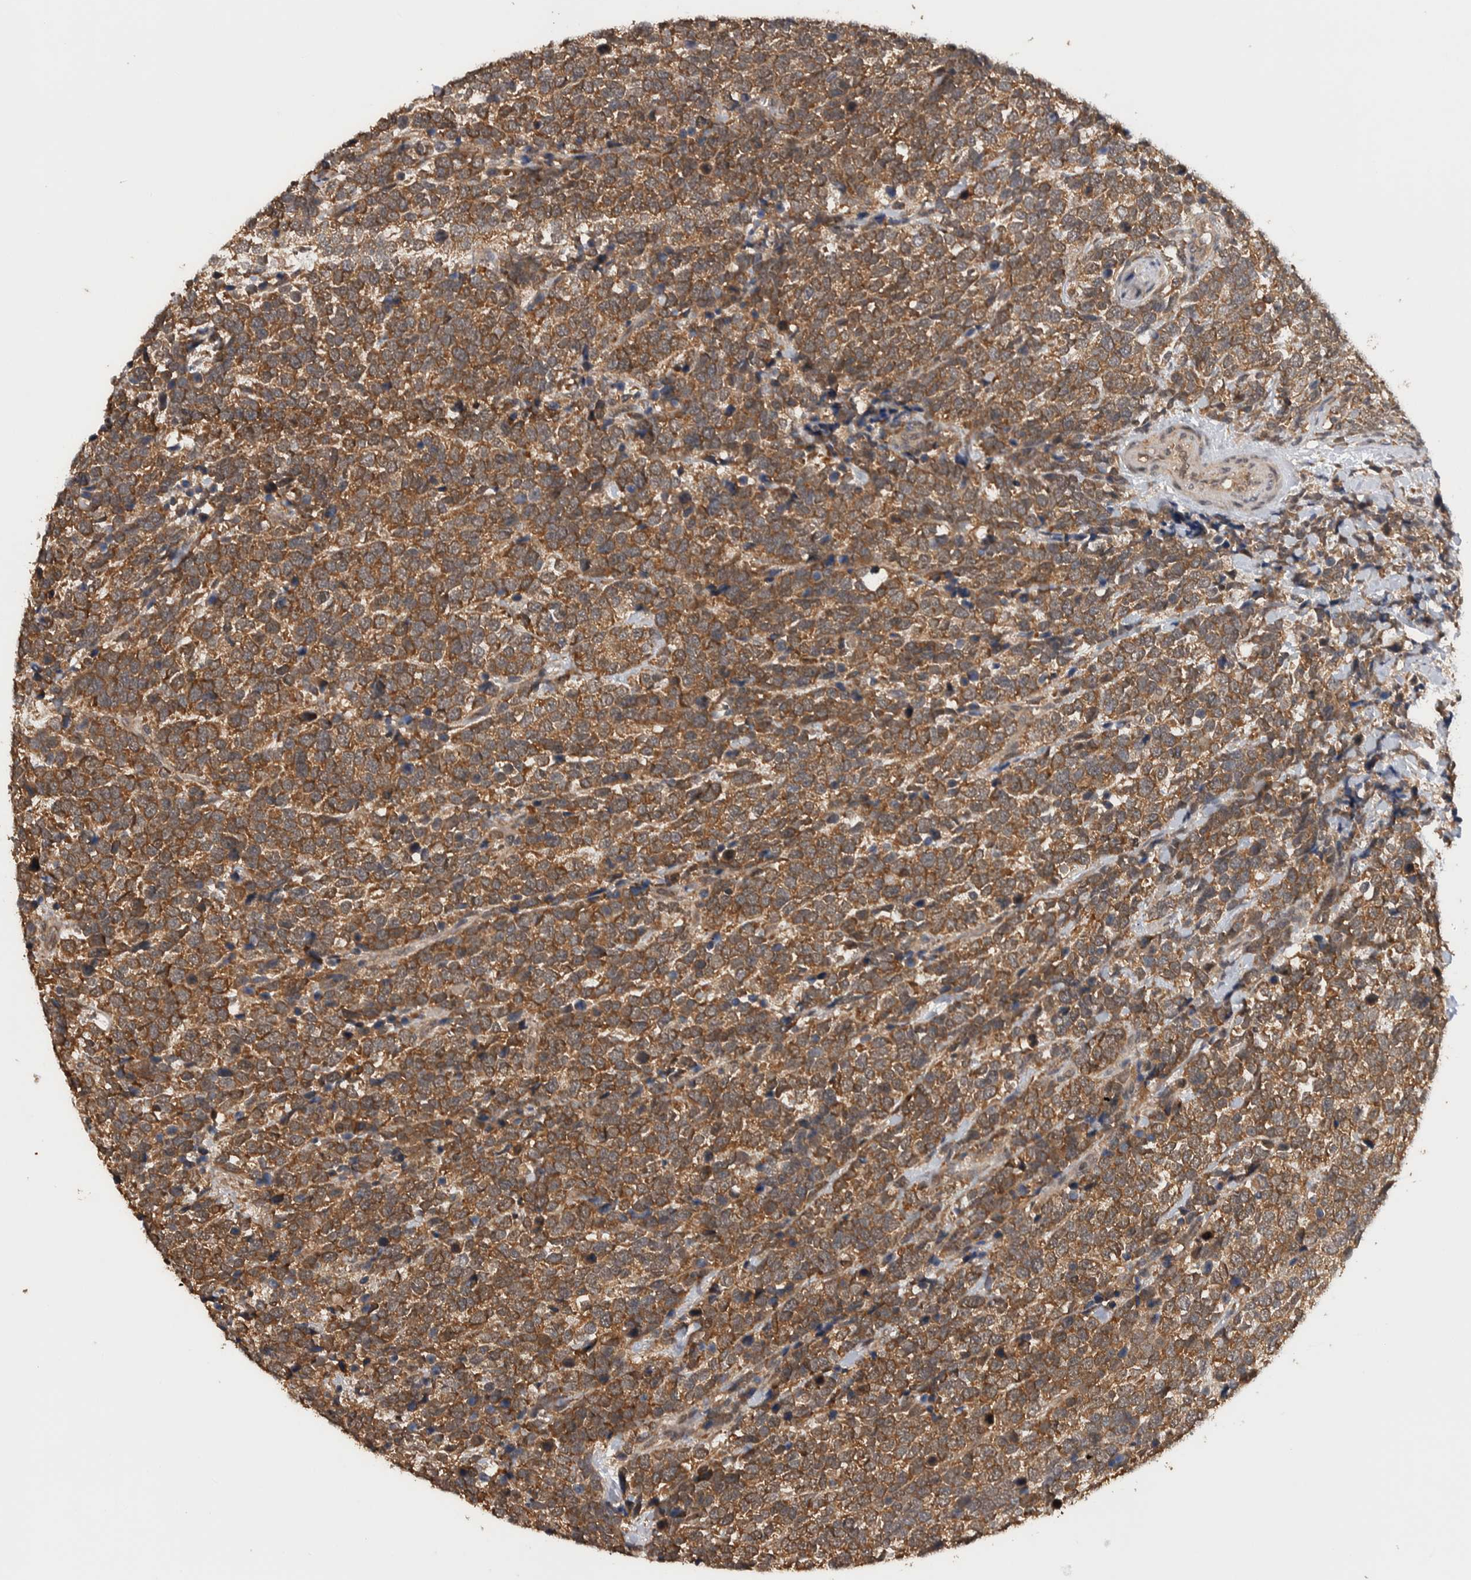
{"staining": {"intensity": "moderate", "quantity": ">75%", "location": "cytoplasmic/membranous"}, "tissue": "urothelial cancer", "cell_type": "Tumor cells", "image_type": "cancer", "snomed": [{"axis": "morphology", "description": "Urothelial carcinoma, High grade"}, {"axis": "topography", "description": "Urinary bladder"}], "caption": "A brown stain highlights moderate cytoplasmic/membranous positivity of a protein in human urothelial cancer tumor cells.", "gene": "DVL2", "patient": {"sex": "female", "age": 82}}